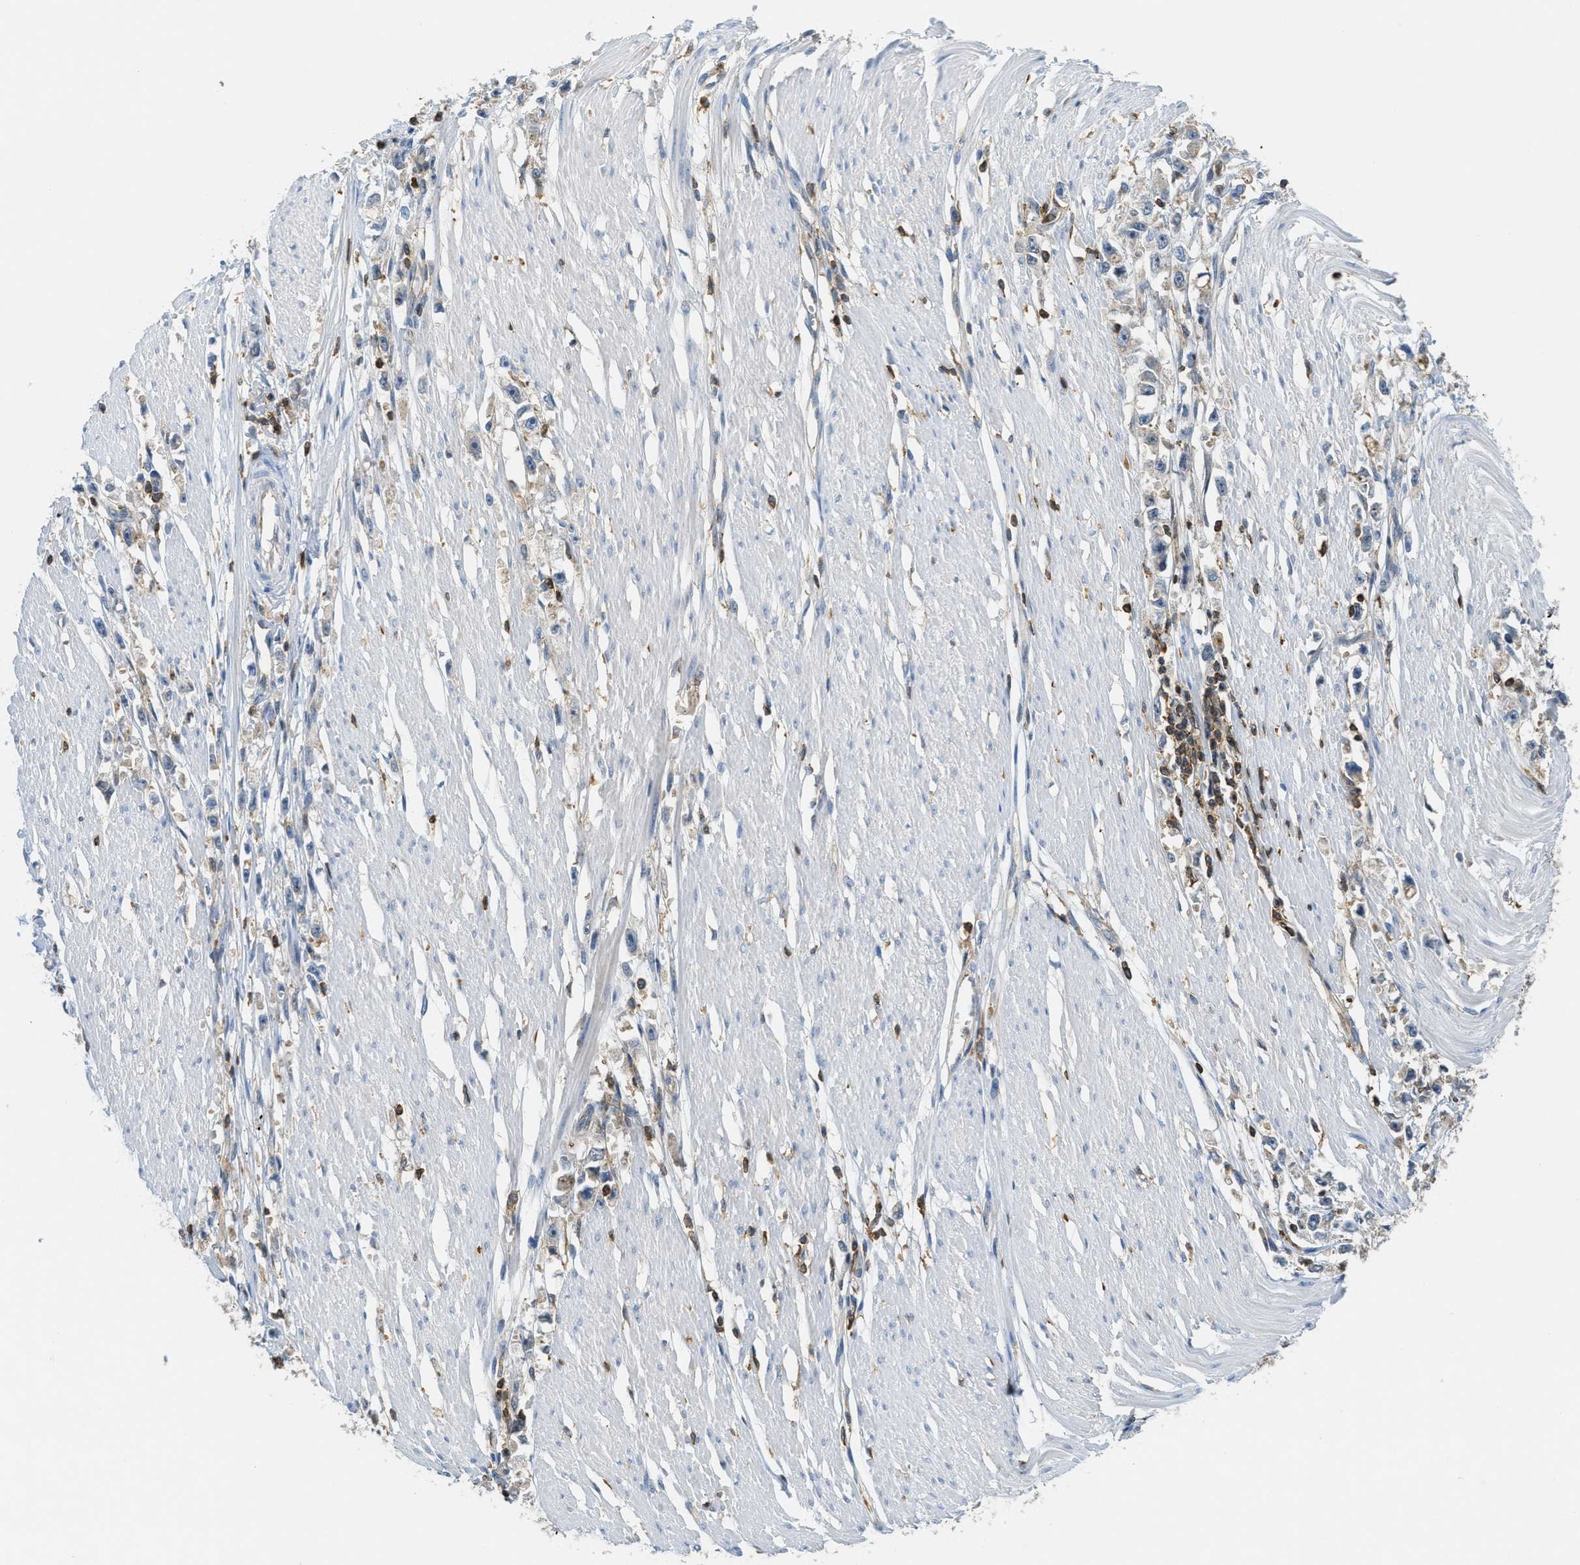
{"staining": {"intensity": "weak", "quantity": "<25%", "location": "cytoplasmic/membranous"}, "tissue": "stomach cancer", "cell_type": "Tumor cells", "image_type": "cancer", "snomed": [{"axis": "morphology", "description": "Adenocarcinoma, NOS"}, {"axis": "topography", "description": "Stomach"}], "caption": "Immunohistochemical staining of human stomach adenocarcinoma demonstrates no significant staining in tumor cells.", "gene": "GRIK2", "patient": {"sex": "female", "age": 59}}